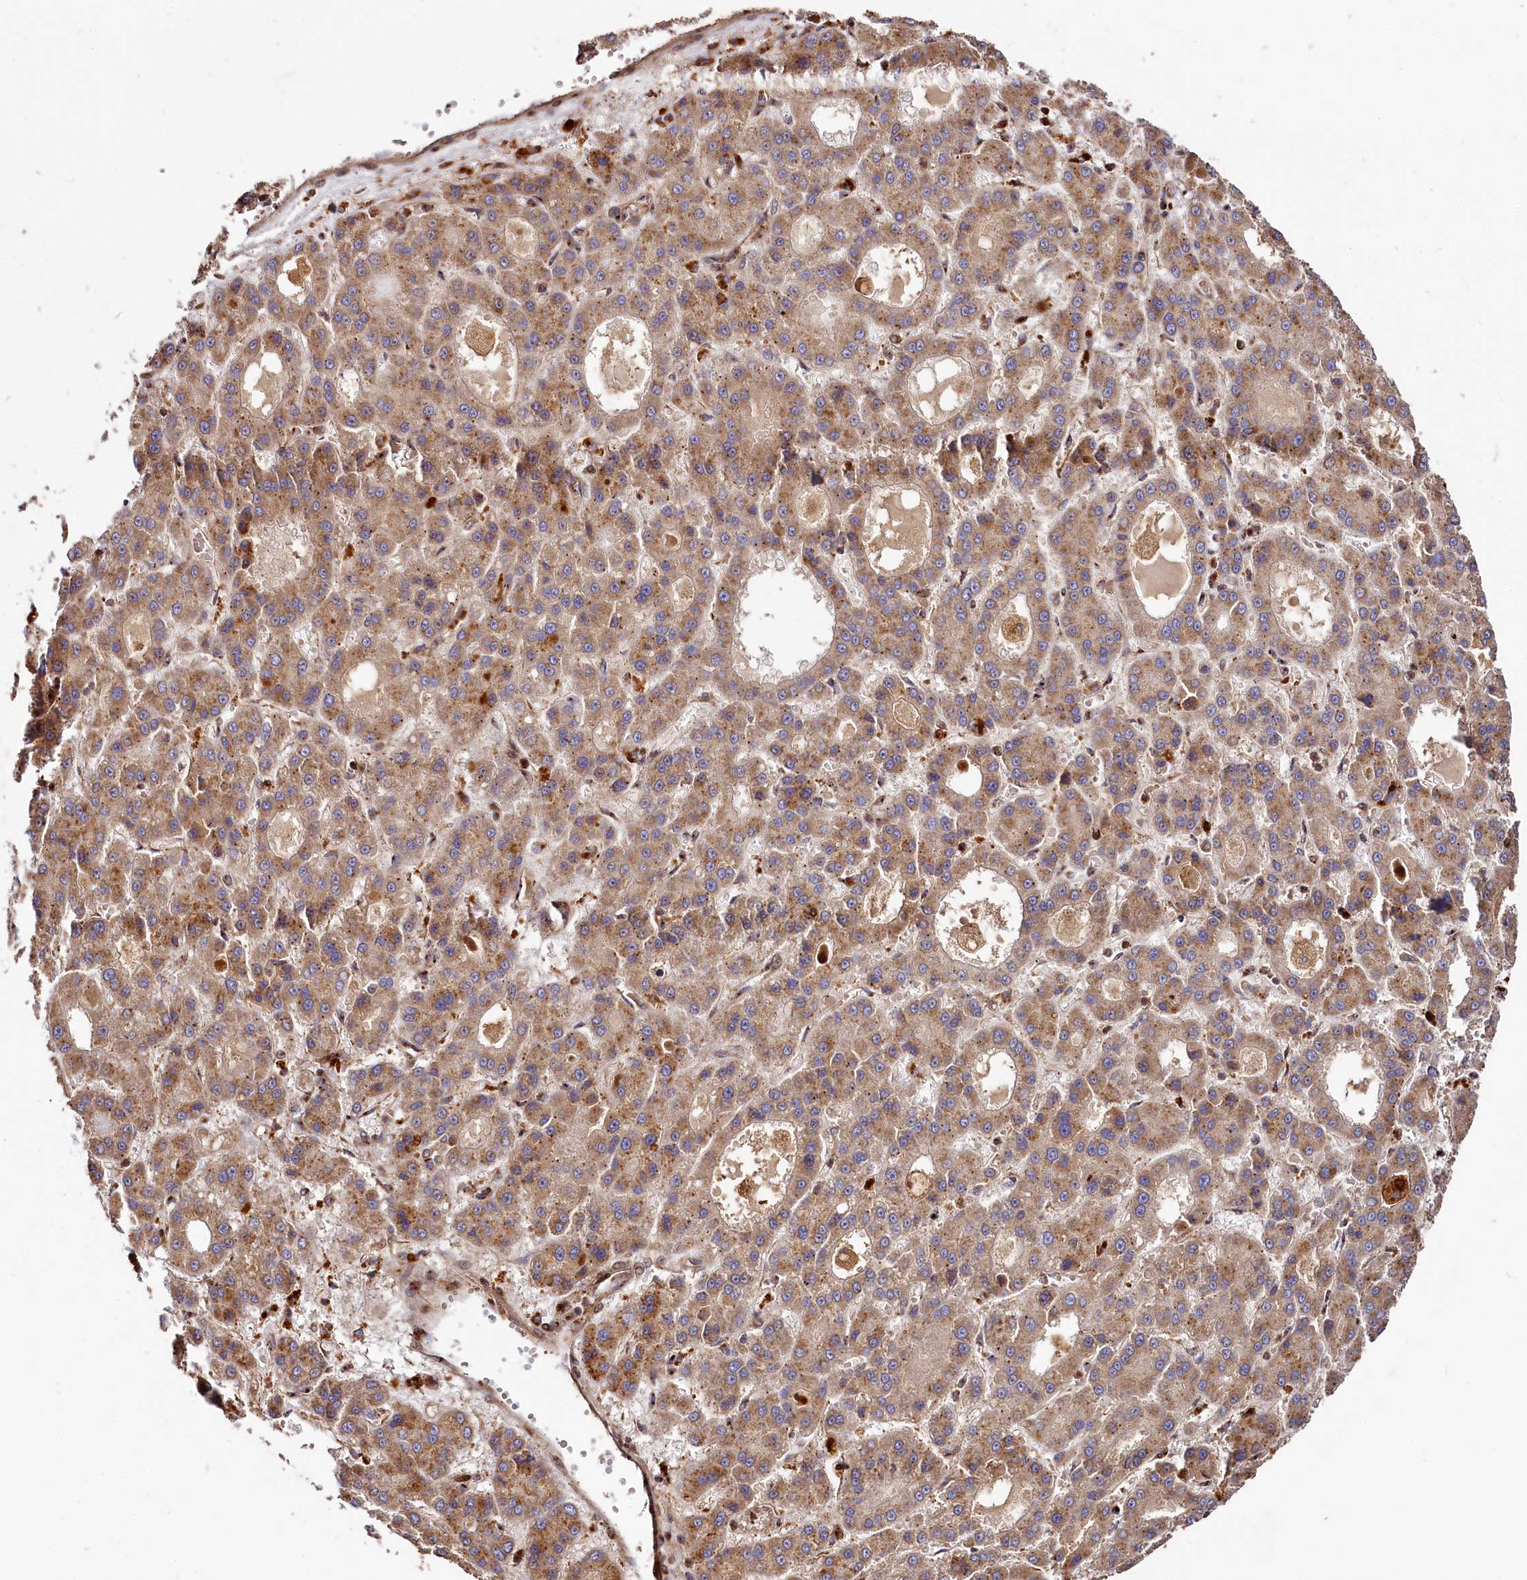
{"staining": {"intensity": "moderate", "quantity": ">75%", "location": "cytoplasmic/membranous"}, "tissue": "liver cancer", "cell_type": "Tumor cells", "image_type": "cancer", "snomed": [{"axis": "morphology", "description": "Carcinoma, Hepatocellular, NOS"}, {"axis": "topography", "description": "Liver"}], "caption": "Immunohistochemistry of hepatocellular carcinoma (liver) reveals medium levels of moderate cytoplasmic/membranous expression in about >75% of tumor cells. Nuclei are stained in blue.", "gene": "WDR73", "patient": {"sex": "male", "age": 70}}